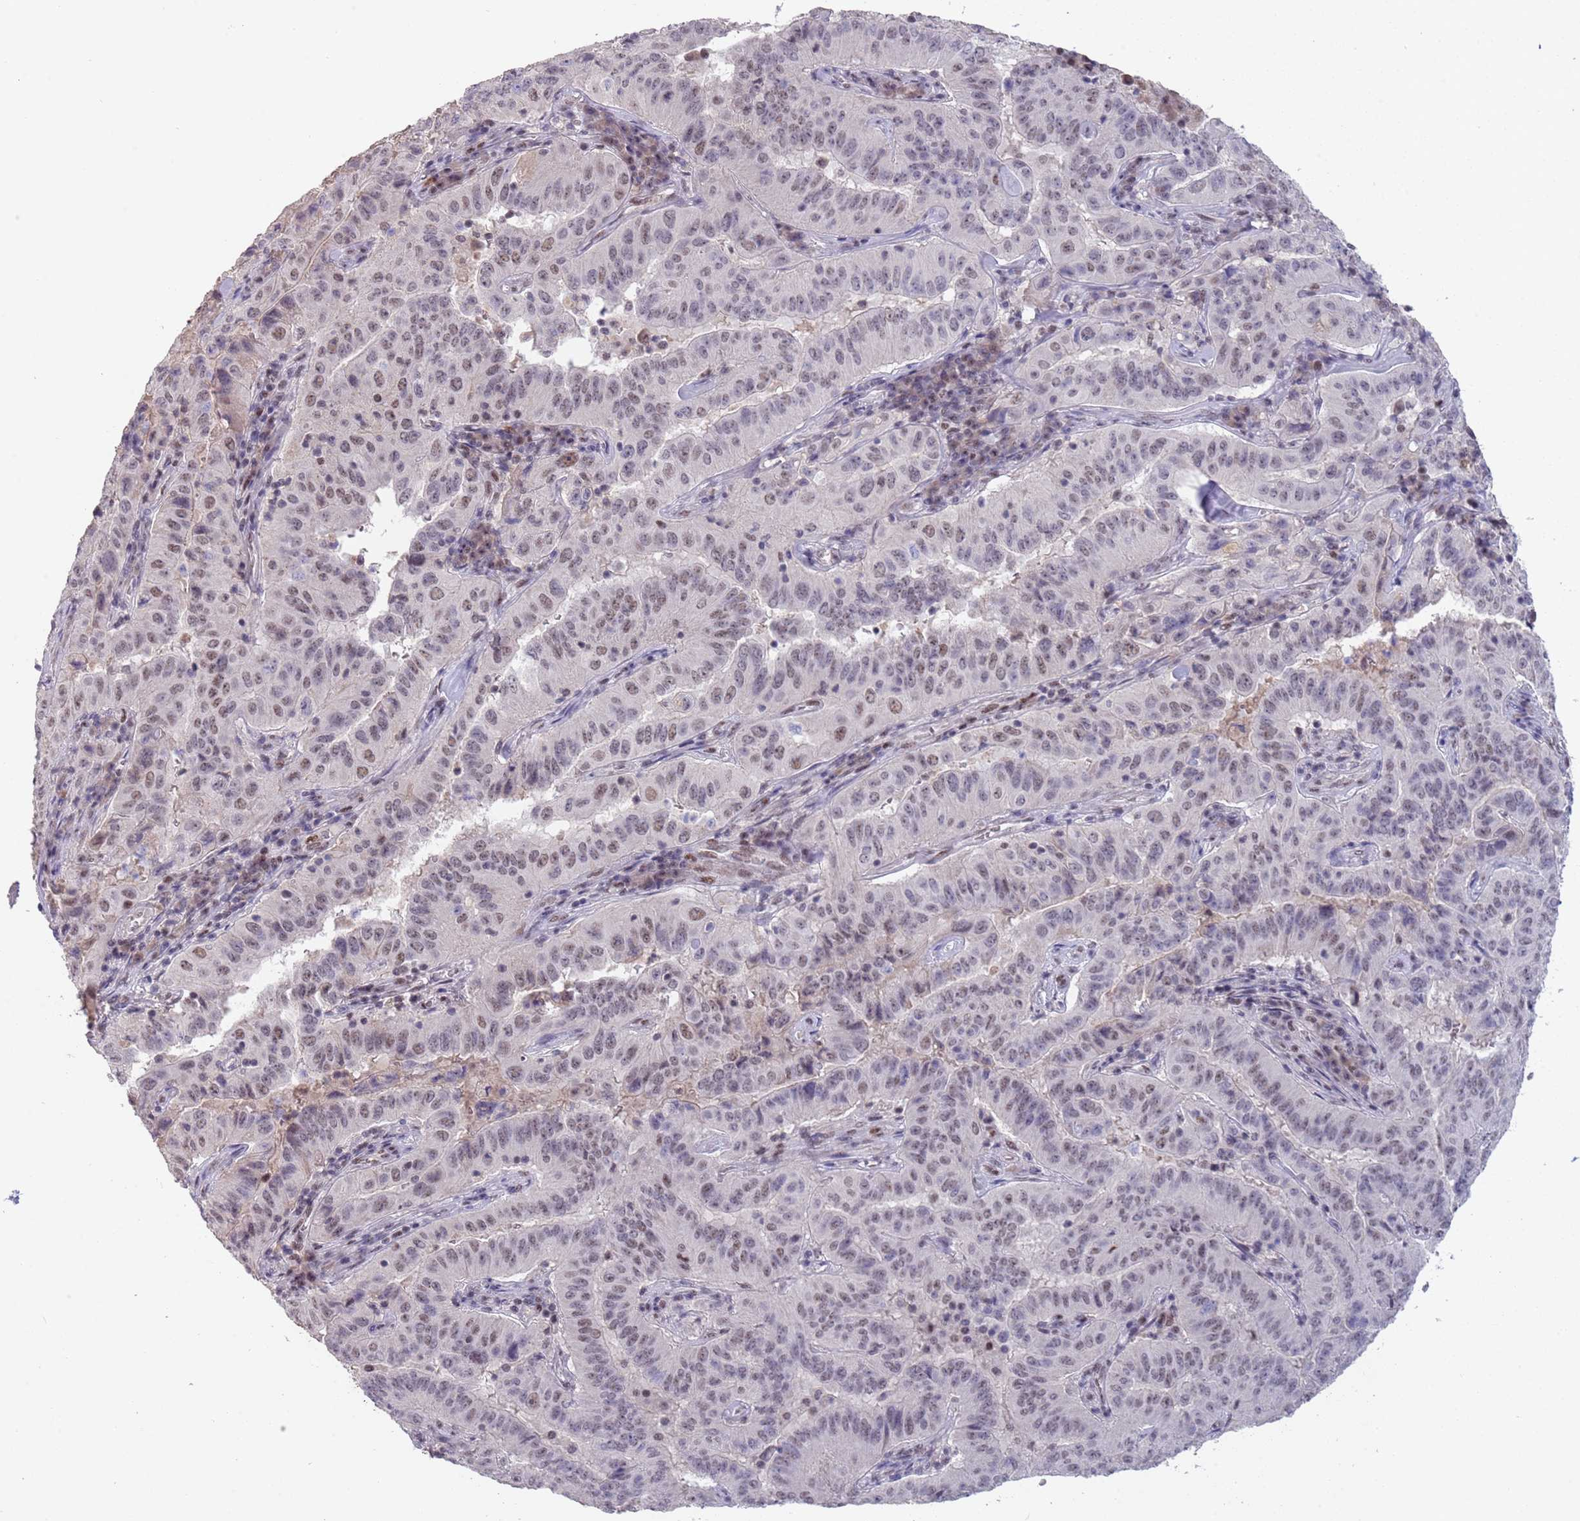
{"staining": {"intensity": "weak", "quantity": ">75%", "location": "nuclear"}, "tissue": "pancreatic cancer", "cell_type": "Tumor cells", "image_type": "cancer", "snomed": [{"axis": "morphology", "description": "Adenocarcinoma, NOS"}, {"axis": "topography", "description": "Pancreas"}], "caption": "Immunohistochemistry staining of pancreatic cancer (adenocarcinoma), which demonstrates low levels of weak nuclear positivity in about >75% of tumor cells indicating weak nuclear protein staining. The staining was performed using DAB (3,3'-diaminobenzidine) (brown) for protein detection and nuclei were counterstained in hematoxylin (blue).", "gene": "CIZ1", "patient": {"sex": "male", "age": 63}}